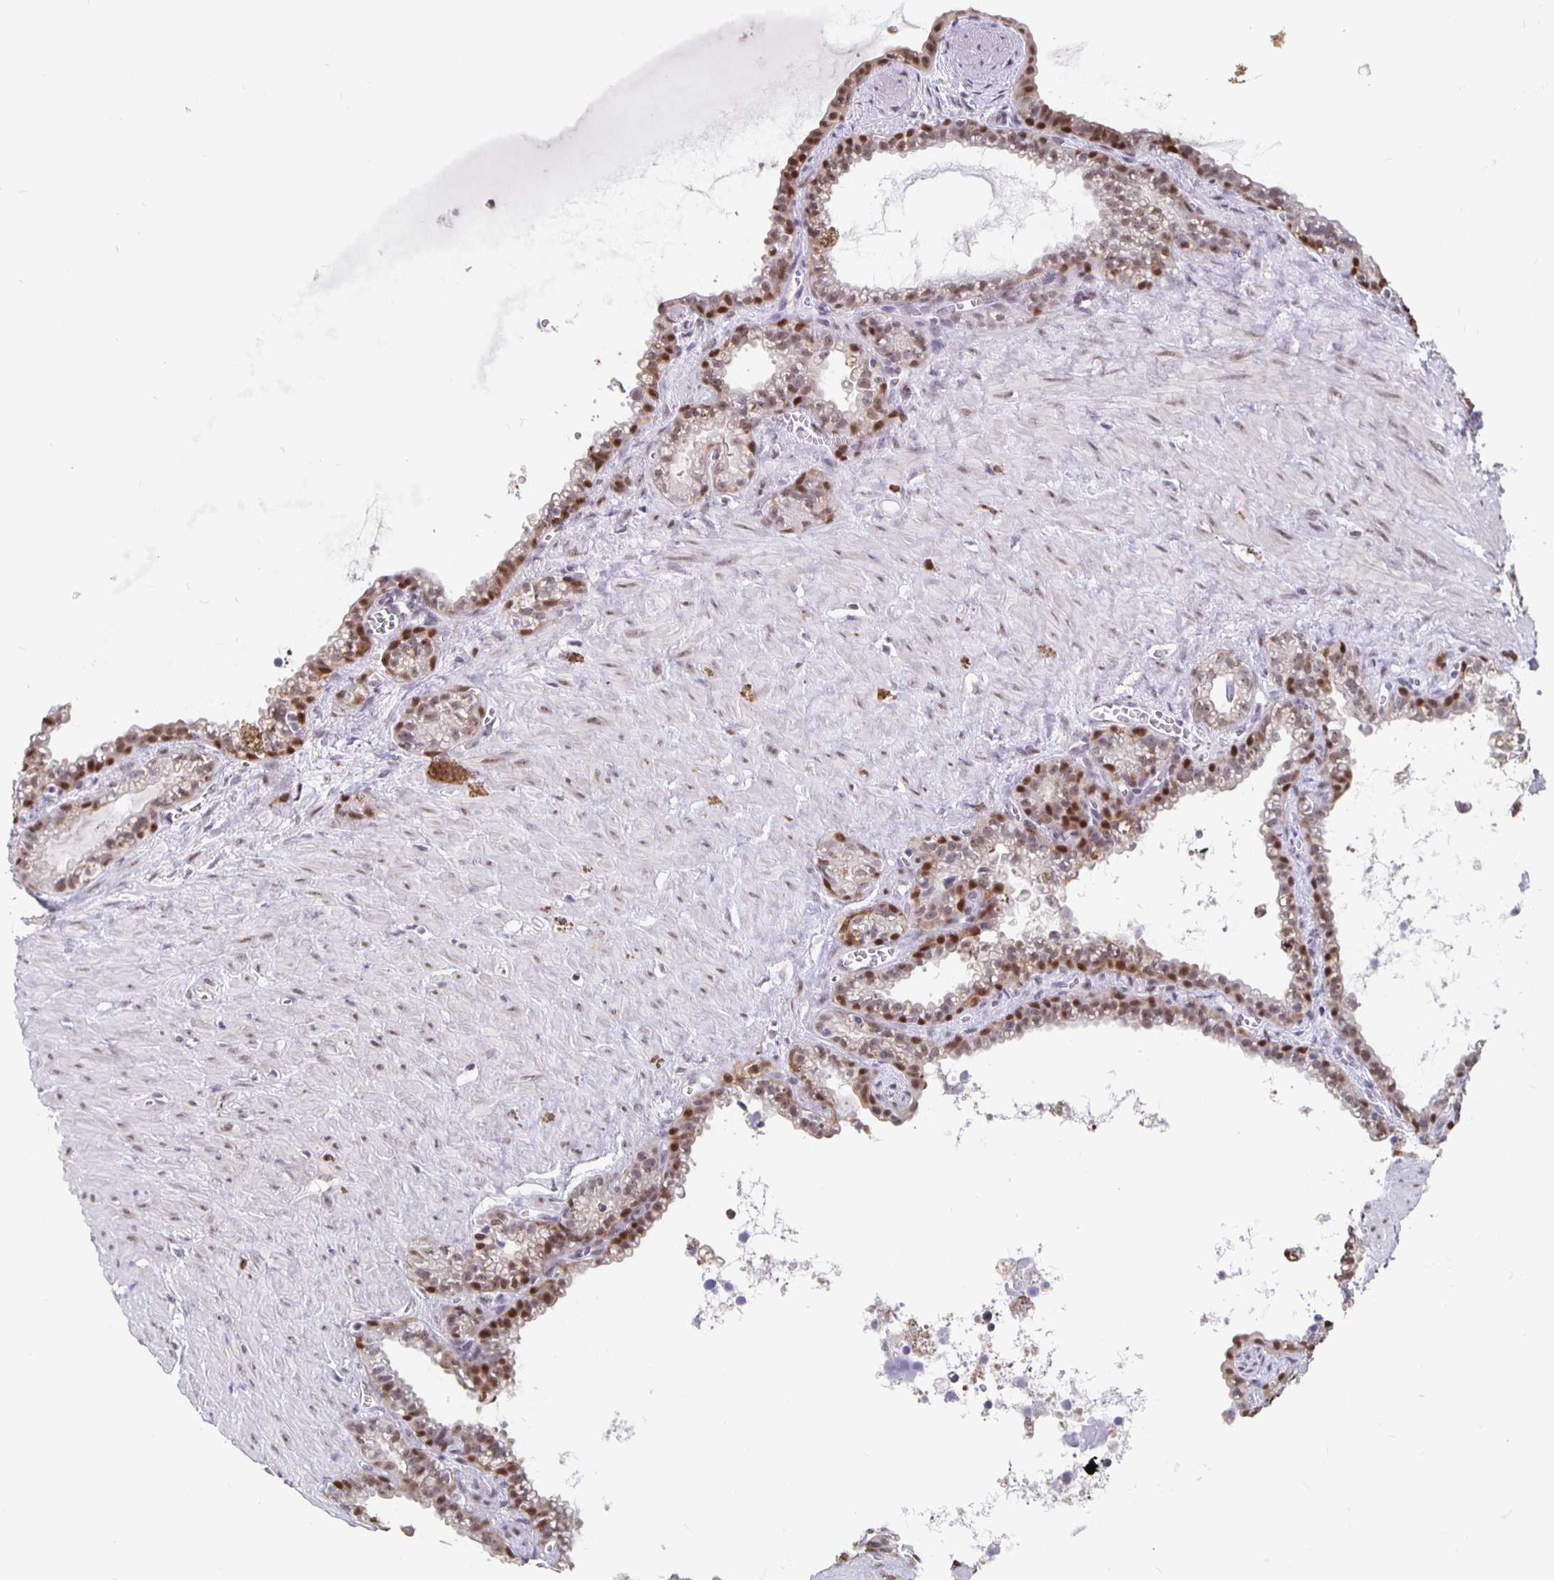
{"staining": {"intensity": "moderate", "quantity": "25%-75%", "location": "nuclear"}, "tissue": "seminal vesicle", "cell_type": "Glandular cells", "image_type": "normal", "snomed": [{"axis": "morphology", "description": "Normal tissue, NOS"}, {"axis": "topography", "description": "Seminal veicle"}], "caption": "A photomicrograph showing moderate nuclear staining in about 25%-75% of glandular cells in benign seminal vesicle, as visualized by brown immunohistochemical staining.", "gene": "ZNF691", "patient": {"sex": "male", "age": 76}}